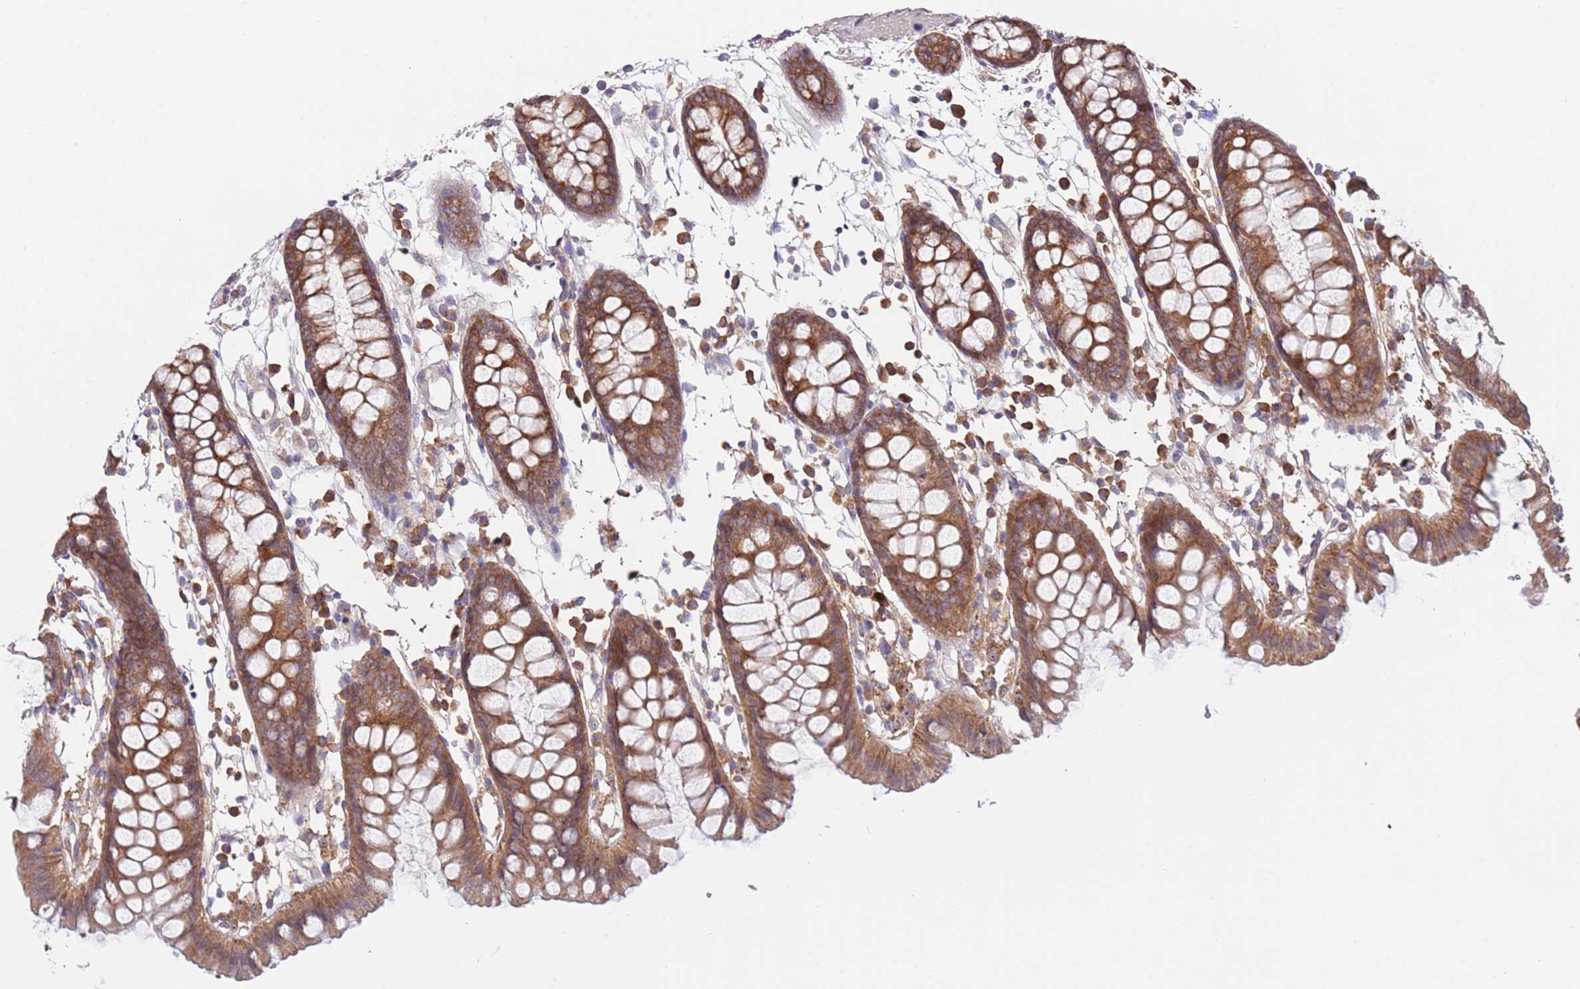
{"staining": {"intensity": "negative", "quantity": "none", "location": "none"}, "tissue": "colon", "cell_type": "Endothelial cells", "image_type": "normal", "snomed": [{"axis": "morphology", "description": "Normal tissue, NOS"}, {"axis": "topography", "description": "Colon"}], "caption": "Immunohistochemical staining of benign human colon exhibits no significant expression in endothelial cells. The staining is performed using DAB brown chromogen with nuclei counter-stained in using hematoxylin.", "gene": "EIF3F", "patient": {"sex": "female", "age": 84}}